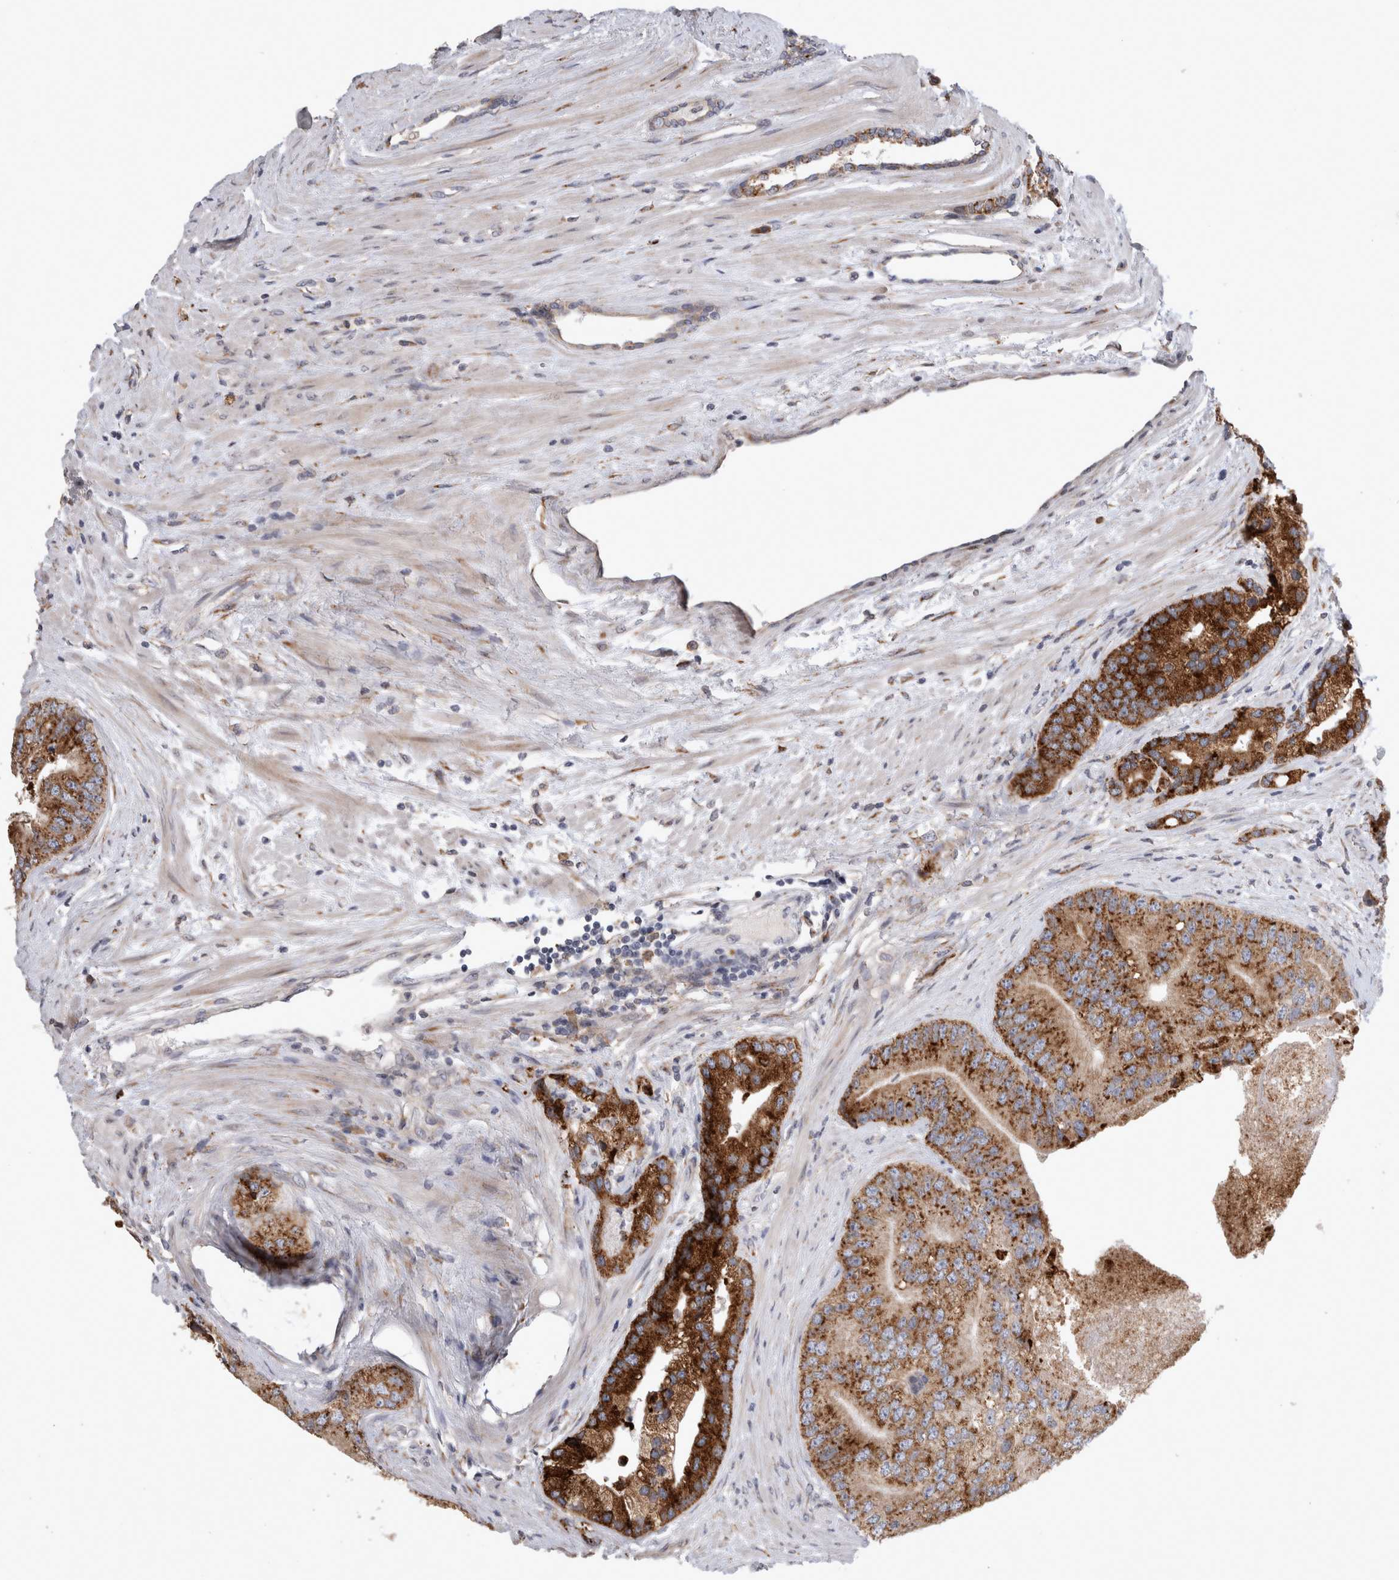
{"staining": {"intensity": "strong", "quantity": ">75%", "location": "cytoplasmic/membranous"}, "tissue": "prostate cancer", "cell_type": "Tumor cells", "image_type": "cancer", "snomed": [{"axis": "morphology", "description": "Adenocarcinoma, High grade"}, {"axis": "topography", "description": "Prostate"}], "caption": "Brown immunohistochemical staining in prostate high-grade adenocarcinoma reveals strong cytoplasmic/membranous positivity in about >75% of tumor cells.", "gene": "TRMT9B", "patient": {"sex": "male", "age": 70}}